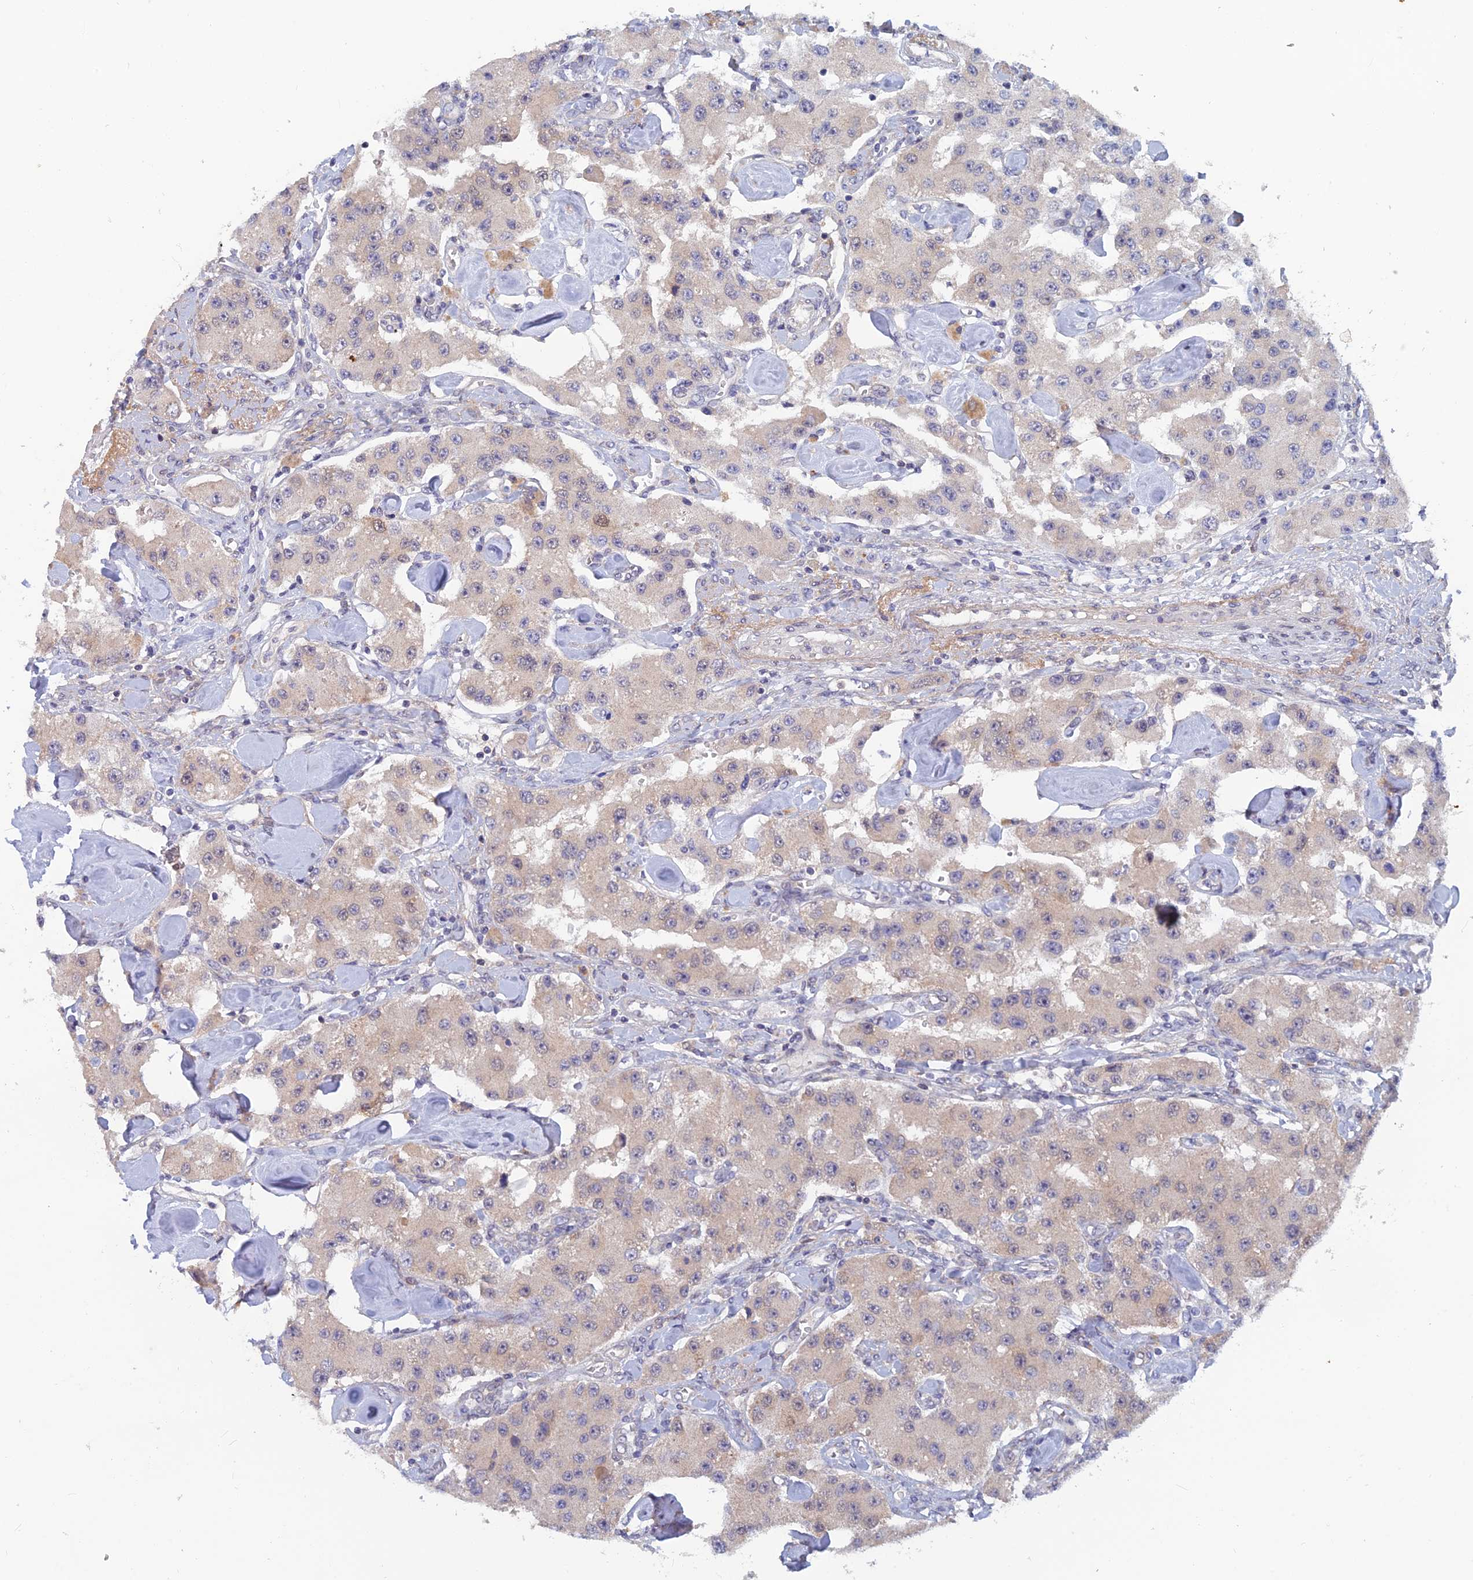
{"staining": {"intensity": "weak", "quantity": "<25%", "location": "cytoplasmic/membranous"}, "tissue": "carcinoid", "cell_type": "Tumor cells", "image_type": "cancer", "snomed": [{"axis": "morphology", "description": "Carcinoid, malignant, NOS"}, {"axis": "topography", "description": "Pancreas"}], "caption": "The histopathology image shows no significant positivity in tumor cells of carcinoid.", "gene": "SRA1", "patient": {"sex": "male", "age": 41}}